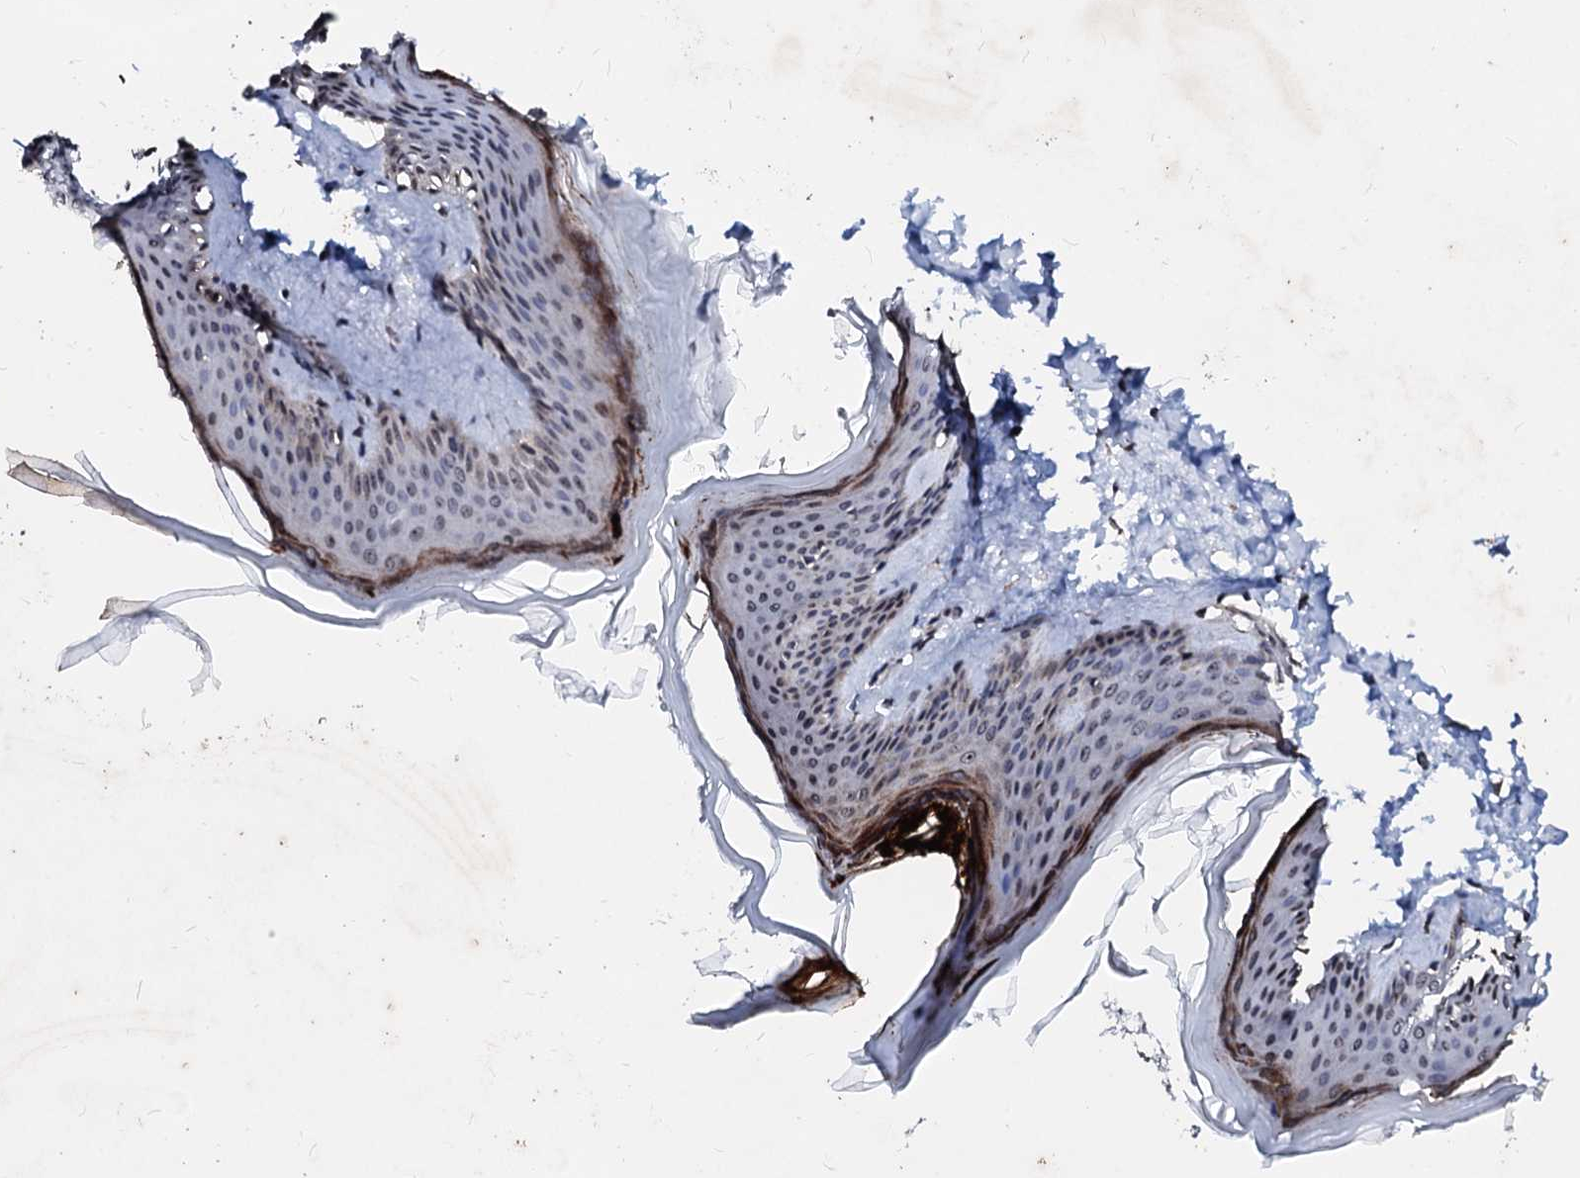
{"staining": {"intensity": "moderate", "quantity": "25%-75%", "location": "nuclear"}, "tissue": "skin", "cell_type": "Fibroblasts", "image_type": "normal", "snomed": [{"axis": "morphology", "description": "Normal tissue, NOS"}, {"axis": "topography", "description": "Skin"}], "caption": "An immunohistochemistry micrograph of benign tissue is shown. Protein staining in brown shows moderate nuclear positivity in skin within fibroblasts.", "gene": "LSM11", "patient": {"sex": "female", "age": 27}}